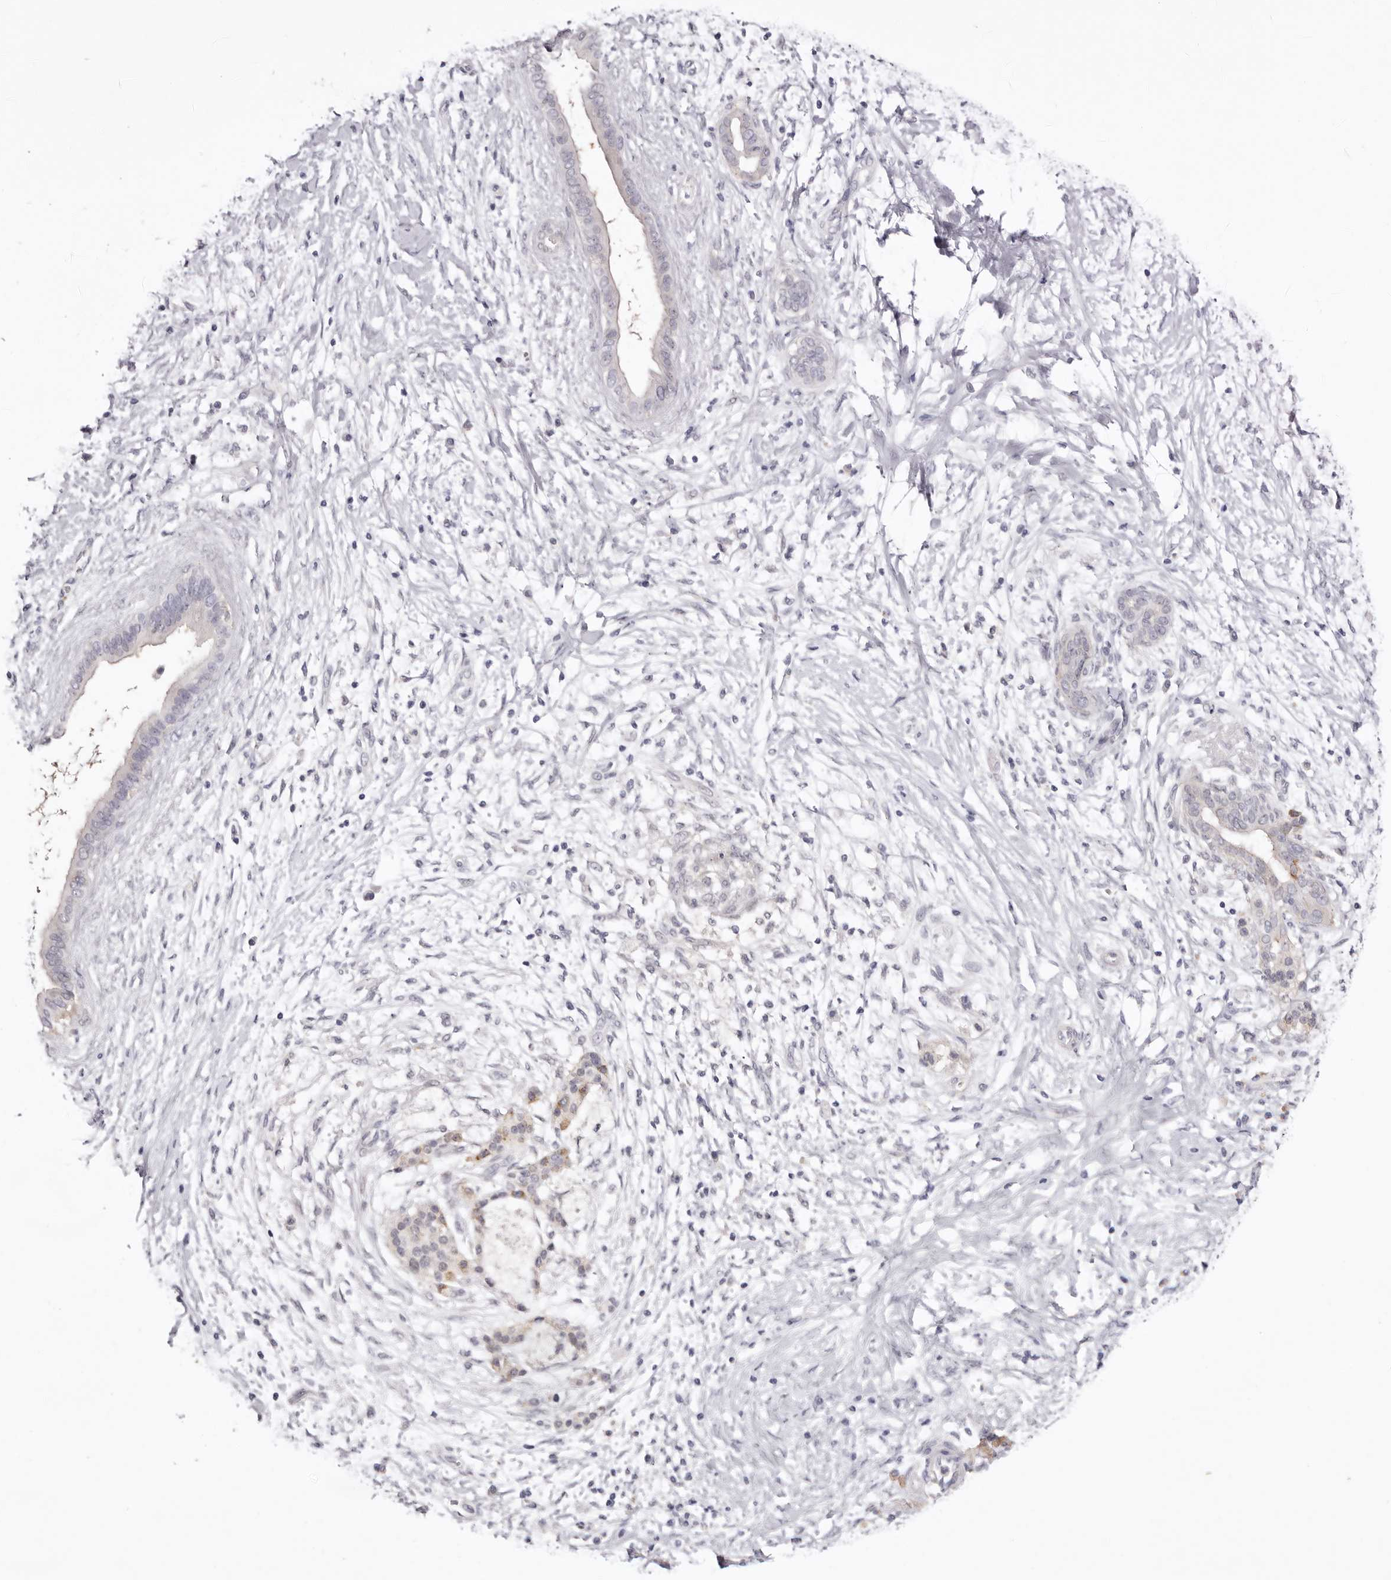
{"staining": {"intensity": "negative", "quantity": "none", "location": "none"}, "tissue": "pancreatic cancer", "cell_type": "Tumor cells", "image_type": "cancer", "snomed": [{"axis": "morphology", "description": "Adenocarcinoma, NOS"}, {"axis": "topography", "description": "Pancreas"}], "caption": "This image is of pancreatic adenocarcinoma stained with immunohistochemistry (IHC) to label a protein in brown with the nuclei are counter-stained blue. There is no positivity in tumor cells.", "gene": "LMLN", "patient": {"sex": "male", "age": 58}}